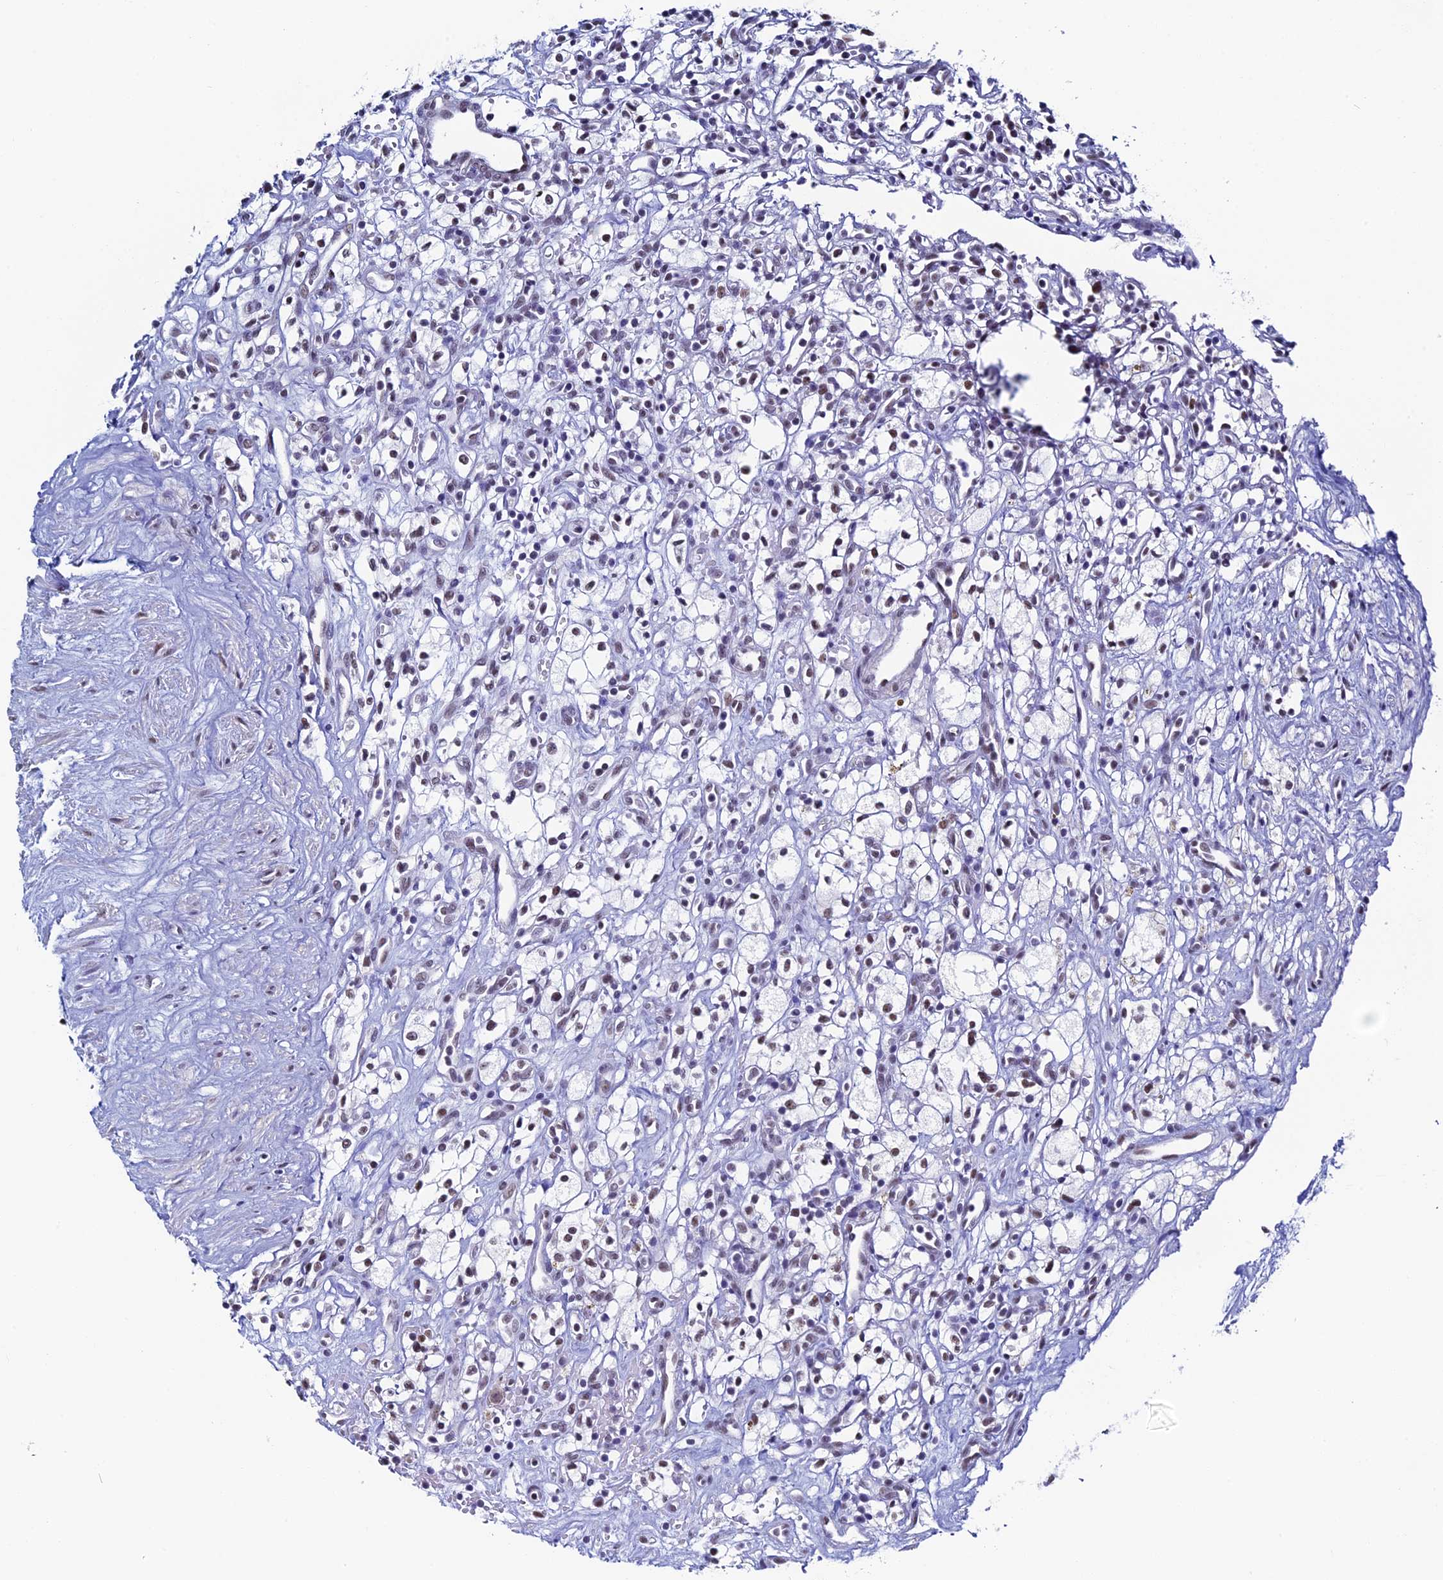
{"staining": {"intensity": "moderate", "quantity": "<25%", "location": "nuclear"}, "tissue": "renal cancer", "cell_type": "Tumor cells", "image_type": "cancer", "snomed": [{"axis": "morphology", "description": "Adenocarcinoma, NOS"}, {"axis": "topography", "description": "Kidney"}], "caption": "Renal cancer (adenocarcinoma) was stained to show a protein in brown. There is low levels of moderate nuclear positivity in about <25% of tumor cells.", "gene": "CD2BP2", "patient": {"sex": "male", "age": 59}}